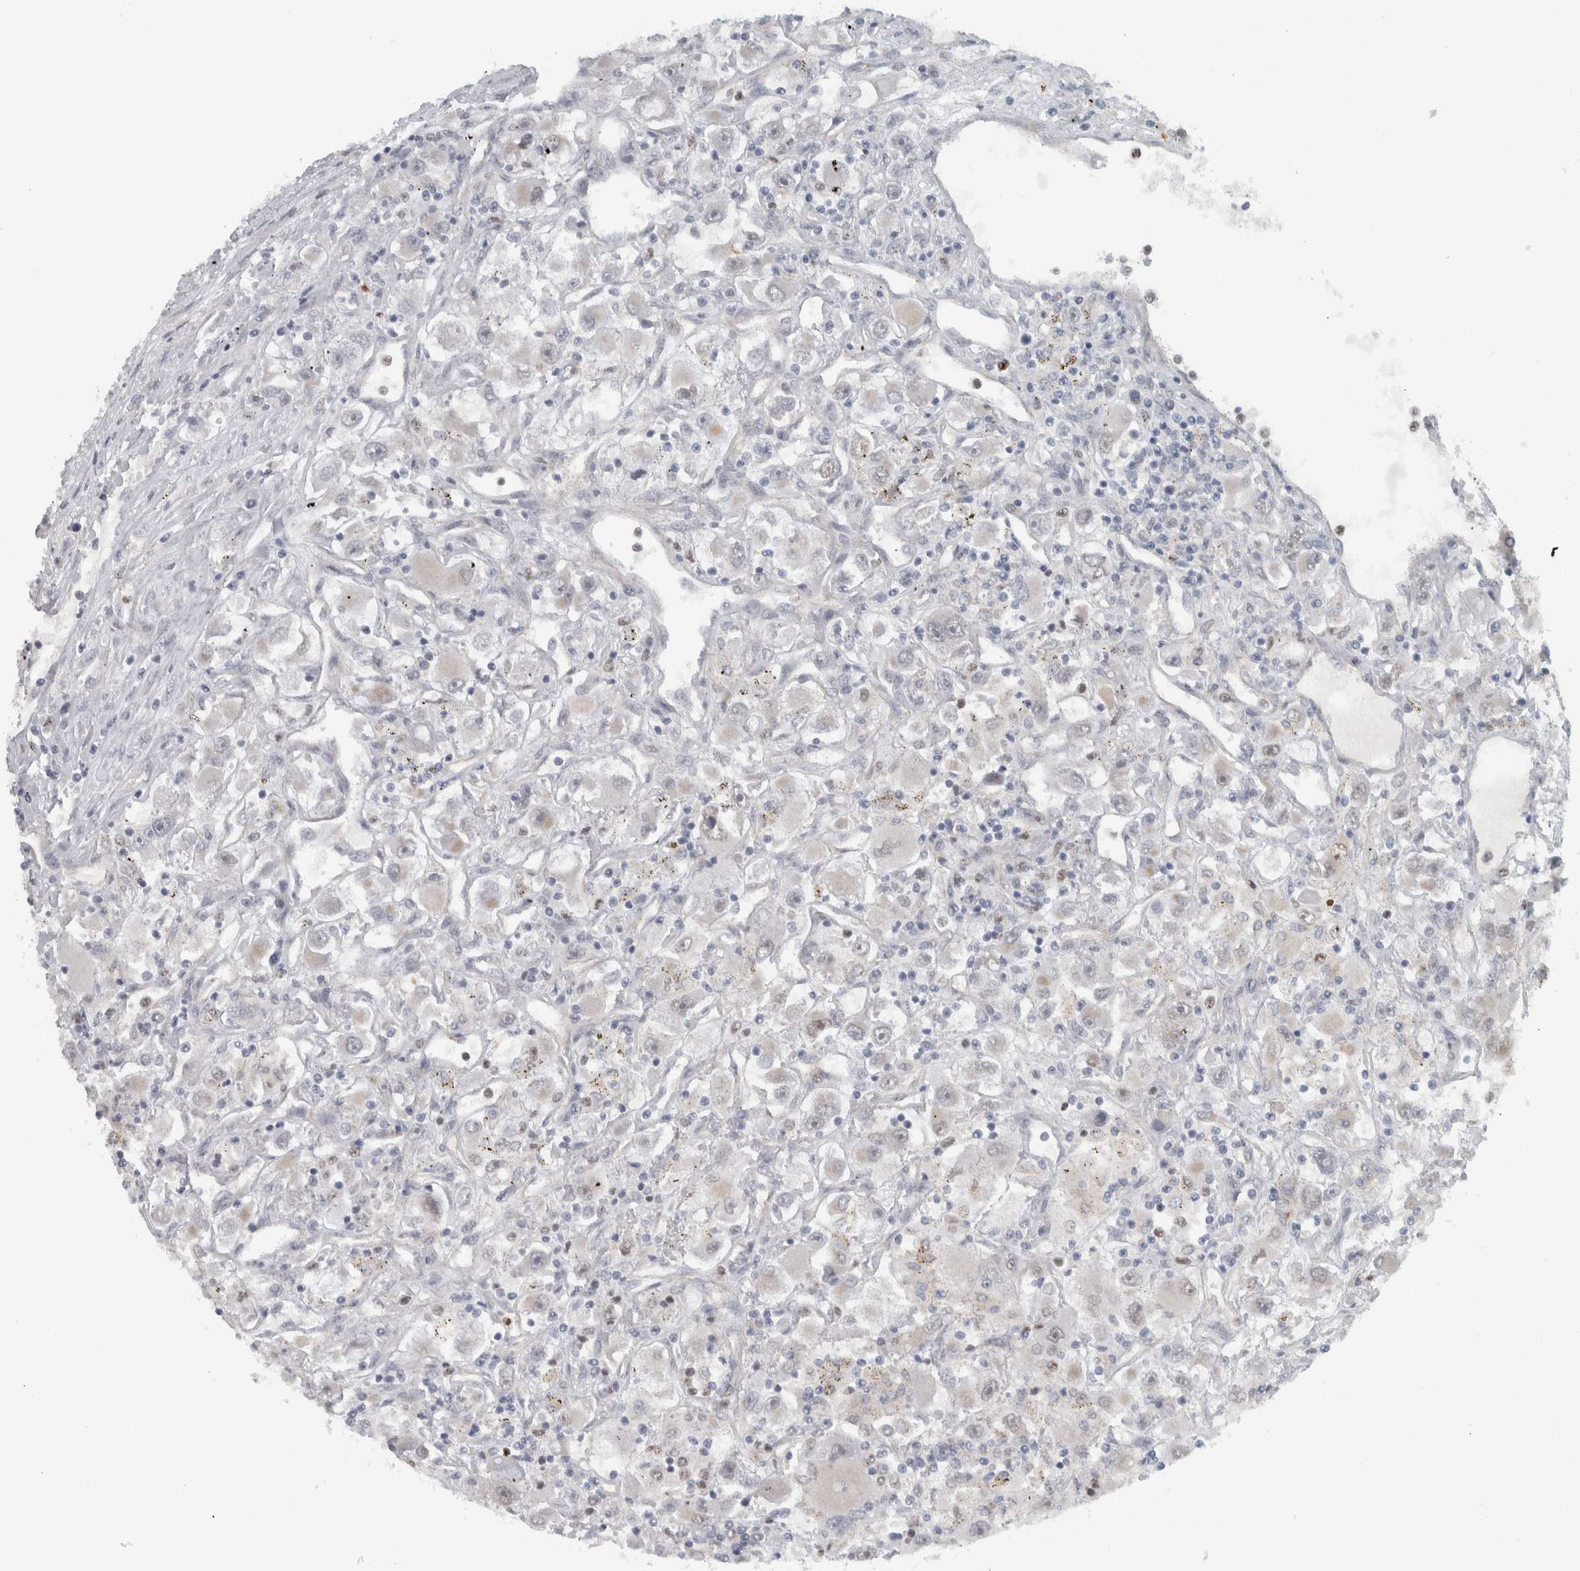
{"staining": {"intensity": "weak", "quantity": "<25%", "location": "nuclear"}, "tissue": "renal cancer", "cell_type": "Tumor cells", "image_type": "cancer", "snomed": [{"axis": "morphology", "description": "Adenocarcinoma, NOS"}, {"axis": "topography", "description": "Kidney"}], "caption": "Immunohistochemistry photomicrograph of renal adenocarcinoma stained for a protein (brown), which shows no positivity in tumor cells. (DAB (3,3'-diaminobenzidine) IHC with hematoxylin counter stain).", "gene": "ADPRM", "patient": {"sex": "female", "age": 52}}